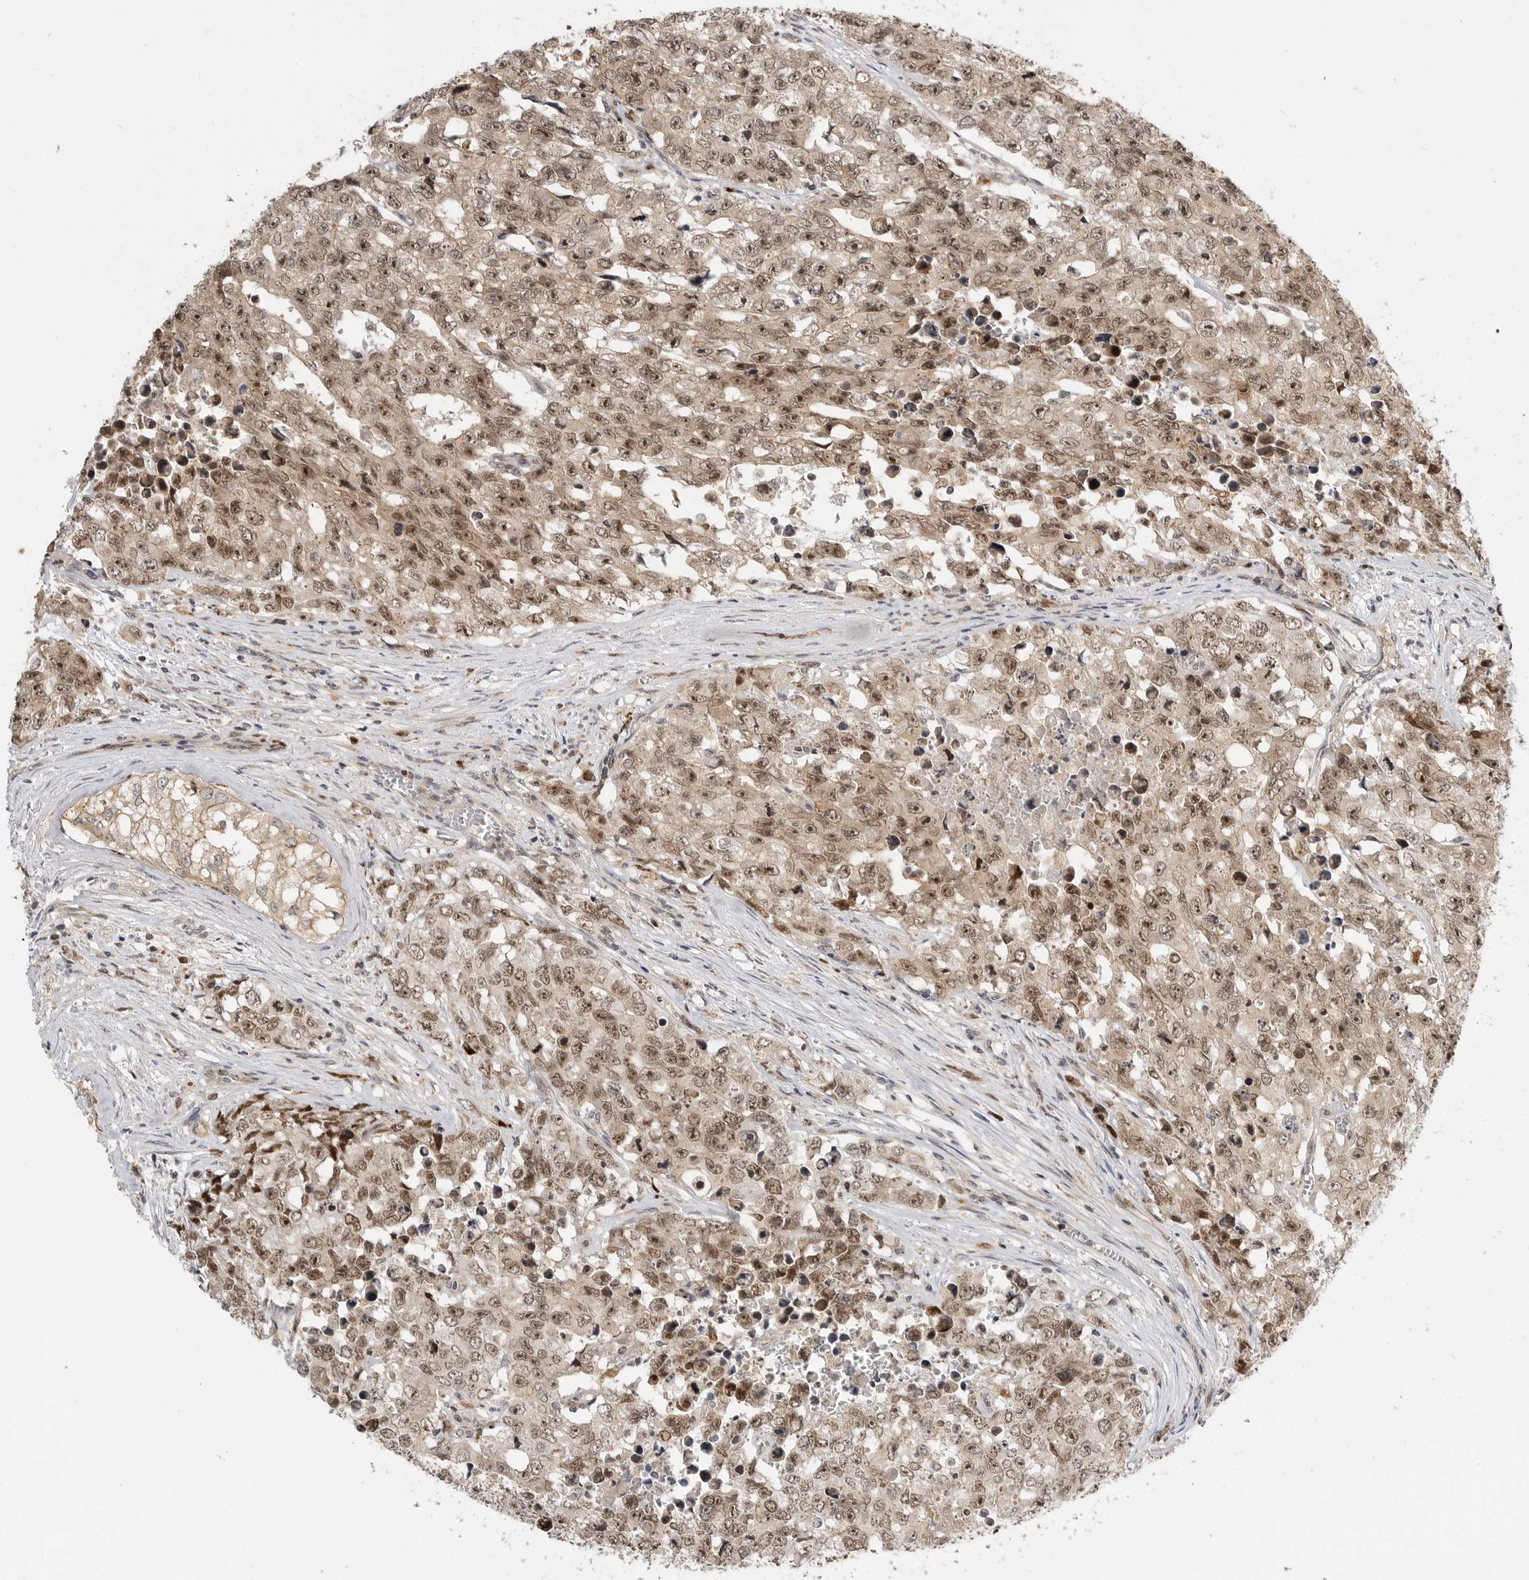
{"staining": {"intensity": "moderate", "quantity": ">75%", "location": "nuclear"}, "tissue": "testis cancer", "cell_type": "Tumor cells", "image_type": "cancer", "snomed": [{"axis": "morphology", "description": "Carcinoma, Embryonal, NOS"}, {"axis": "topography", "description": "Testis"}], "caption": "Testis cancer (embryonal carcinoma) stained for a protein (brown) demonstrates moderate nuclear positive staining in about >75% of tumor cells.", "gene": "CSNK1G3", "patient": {"sex": "male", "age": 28}}